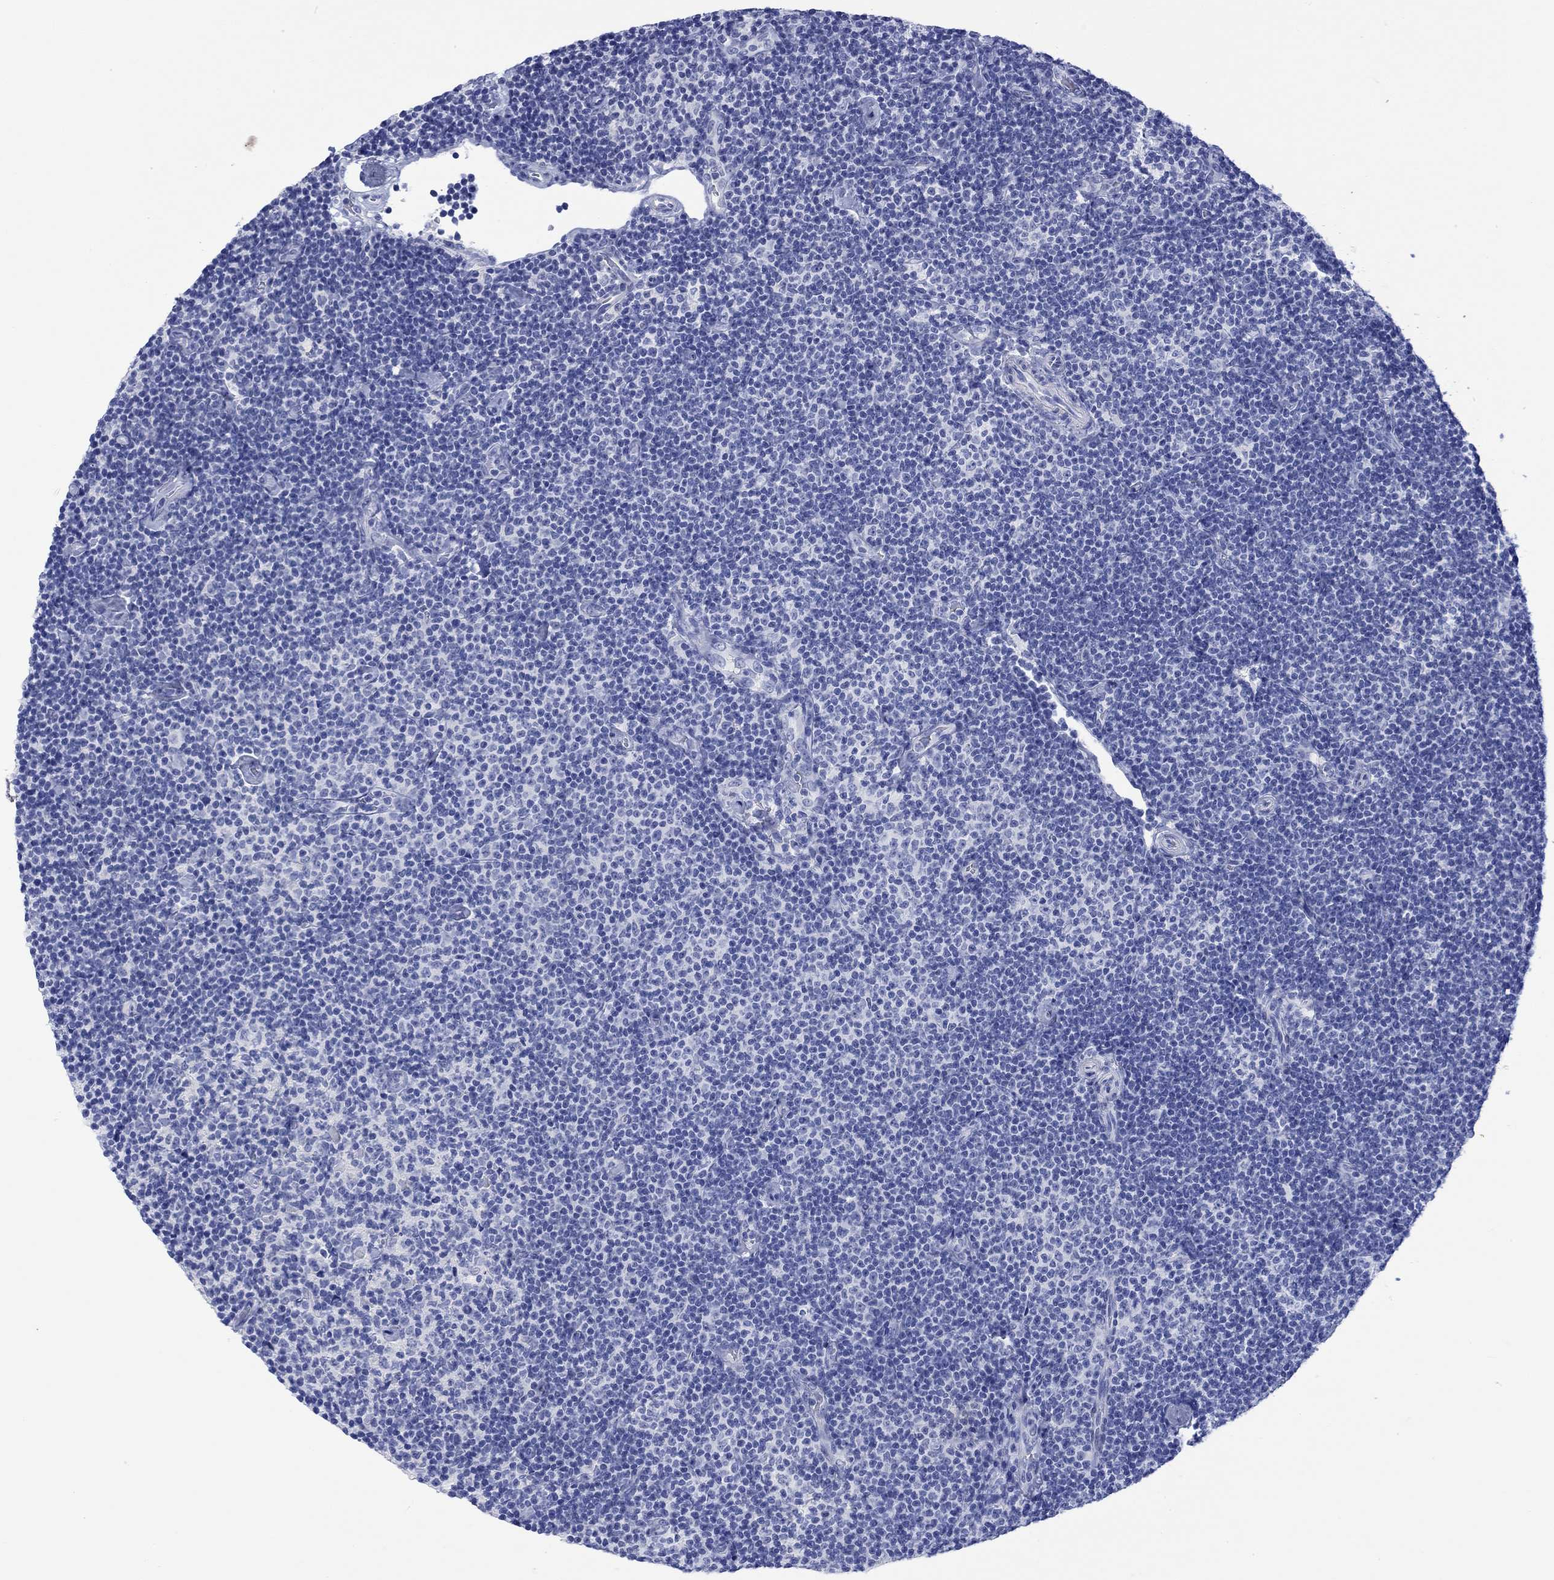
{"staining": {"intensity": "negative", "quantity": "none", "location": "none"}, "tissue": "lymphoma", "cell_type": "Tumor cells", "image_type": "cancer", "snomed": [{"axis": "morphology", "description": "Malignant lymphoma, non-Hodgkin's type, Low grade"}, {"axis": "topography", "description": "Lymph node"}], "caption": "DAB (3,3'-diaminobenzidine) immunohistochemical staining of human malignant lymphoma, non-Hodgkin's type (low-grade) reveals no significant expression in tumor cells. Nuclei are stained in blue.", "gene": "MSI1", "patient": {"sex": "male", "age": 81}}